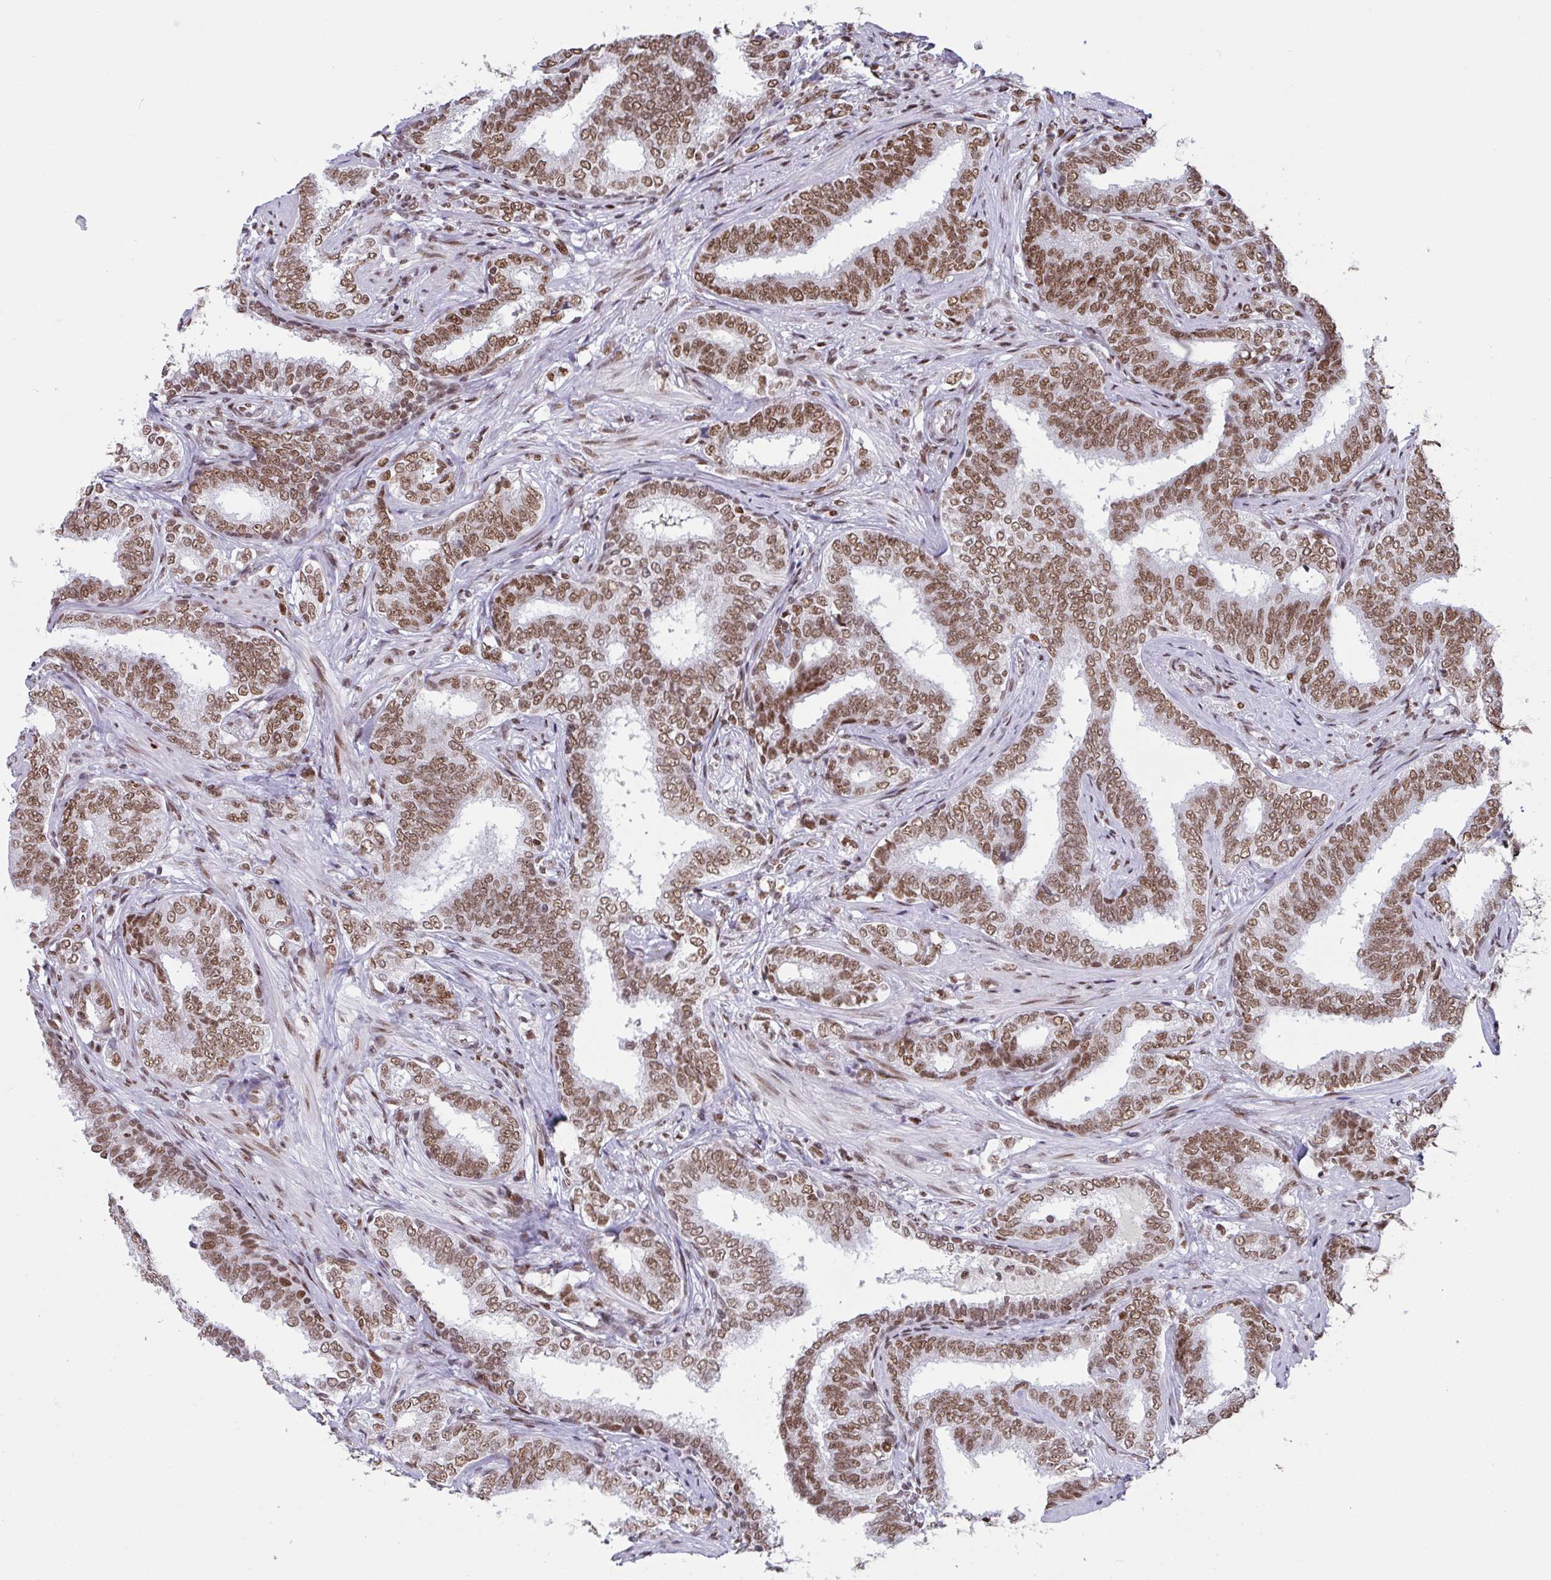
{"staining": {"intensity": "moderate", "quantity": ">75%", "location": "nuclear"}, "tissue": "prostate cancer", "cell_type": "Tumor cells", "image_type": "cancer", "snomed": [{"axis": "morphology", "description": "Adenocarcinoma, High grade"}, {"axis": "topography", "description": "Prostate"}], "caption": "Tumor cells exhibit medium levels of moderate nuclear positivity in about >75% of cells in prostate cancer.", "gene": "CLP1", "patient": {"sex": "male", "age": 72}}